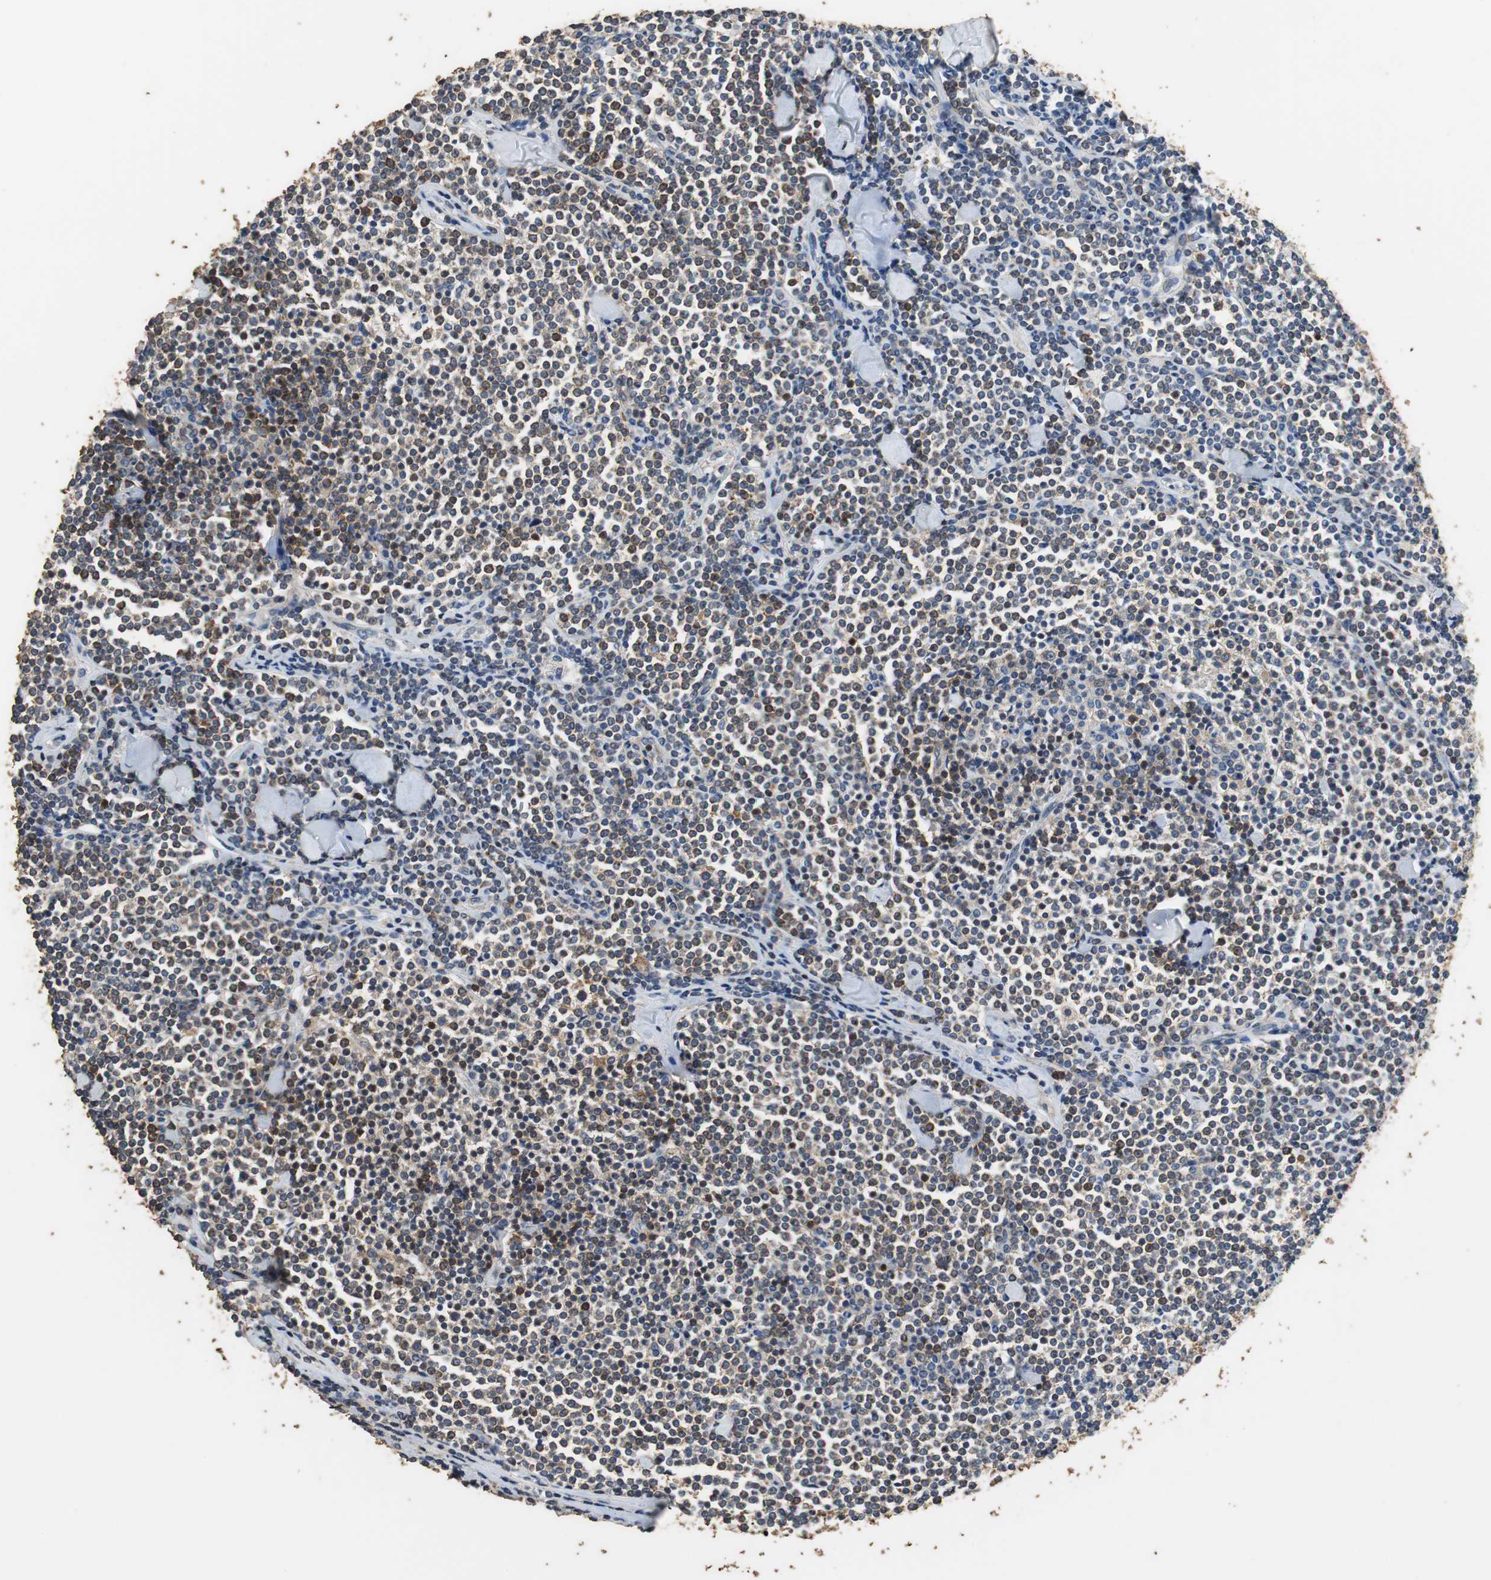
{"staining": {"intensity": "weak", "quantity": "<25%", "location": "cytoplasmic/membranous"}, "tissue": "lymphoma", "cell_type": "Tumor cells", "image_type": "cancer", "snomed": [{"axis": "morphology", "description": "Malignant lymphoma, non-Hodgkin's type, Low grade"}, {"axis": "topography", "description": "Soft tissue"}], "caption": "This micrograph is of lymphoma stained with immunohistochemistry (IHC) to label a protein in brown with the nuclei are counter-stained blue. There is no positivity in tumor cells.", "gene": "PRKRA", "patient": {"sex": "male", "age": 92}}